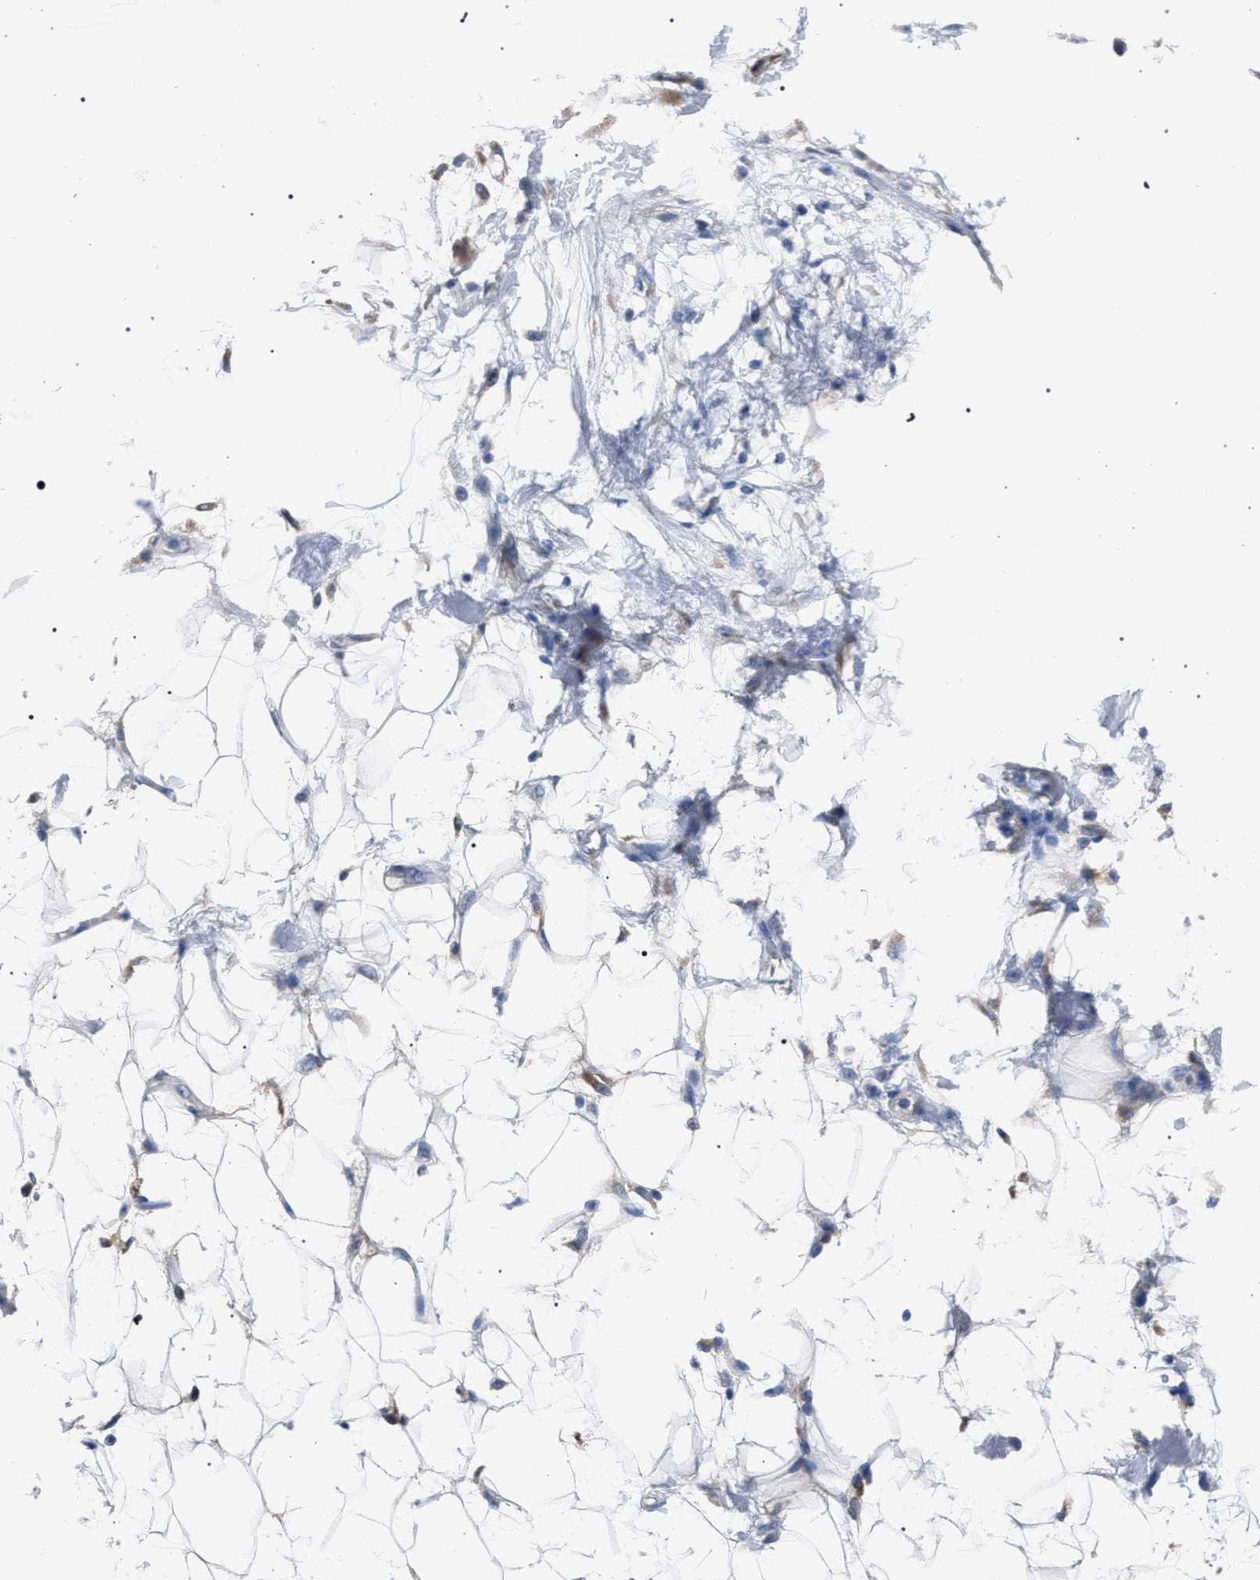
{"staining": {"intensity": "negative", "quantity": "none", "location": "none"}, "tissue": "adipose tissue", "cell_type": "Adipocytes", "image_type": "normal", "snomed": [{"axis": "morphology", "description": "Normal tissue, NOS"}, {"axis": "morphology", "description": "Adenocarcinoma, NOS"}, {"axis": "topography", "description": "Duodenum"}, {"axis": "topography", "description": "Peripheral nerve tissue"}], "caption": "DAB immunohistochemical staining of normal human adipose tissue shows no significant staining in adipocytes.", "gene": "CRYZ", "patient": {"sex": "female", "age": 60}}